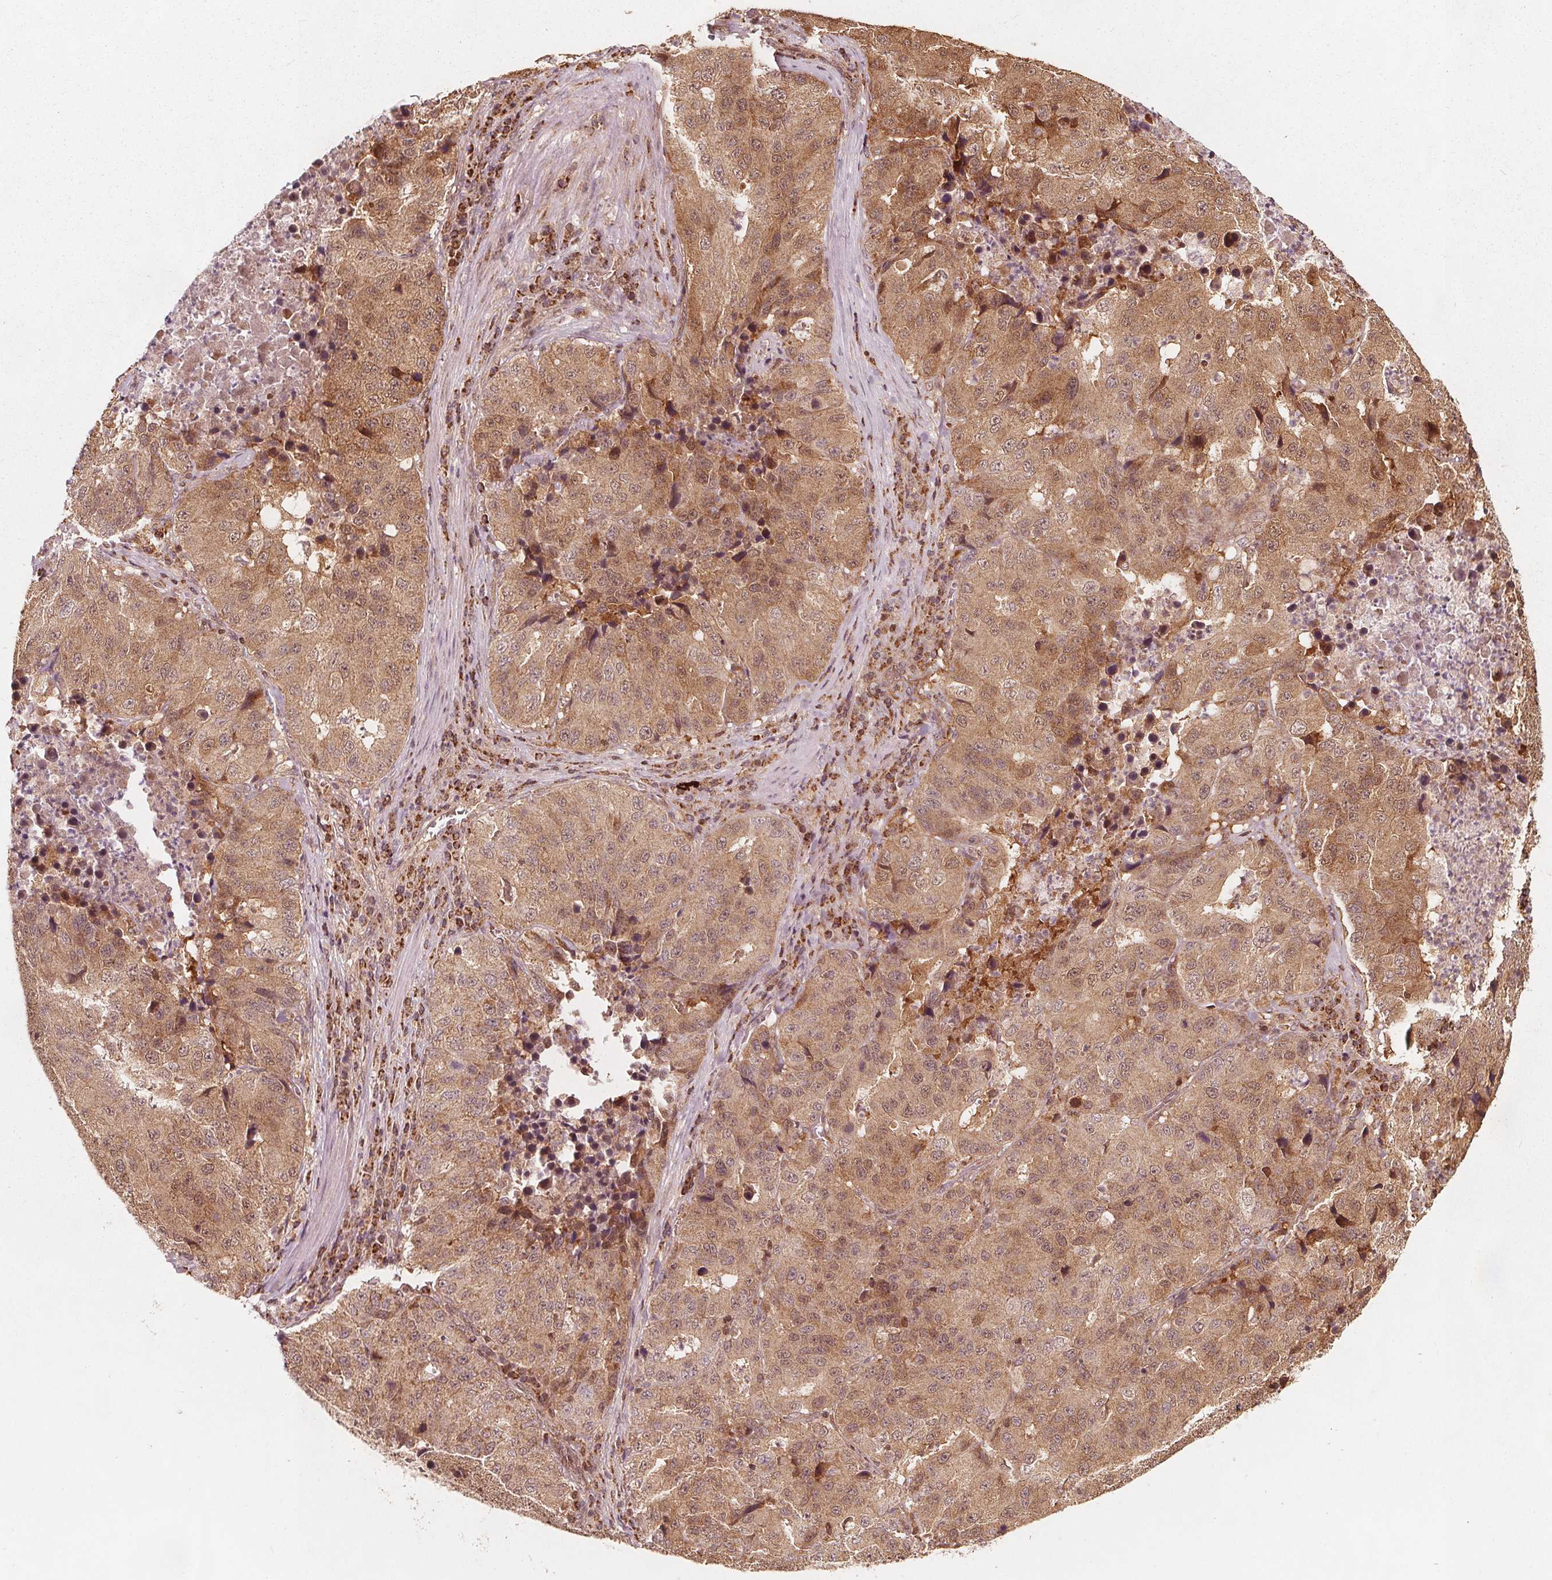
{"staining": {"intensity": "moderate", "quantity": ">75%", "location": "cytoplasmic/membranous"}, "tissue": "stomach cancer", "cell_type": "Tumor cells", "image_type": "cancer", "snomed": [{"axis": "morphology", "description": "Adenocarcinoma, NOS"}, {"axis": "topography", "description": "Stomach"}], "caption": "Human stomach cancer (adenocarcinoma) stained with a brown dye reveals moderate cytoplasmic/membranous positive staining in approximately >75% of tumor cells.", "gene": "AIP", "patient": {"sex": "male", "age": 71}}